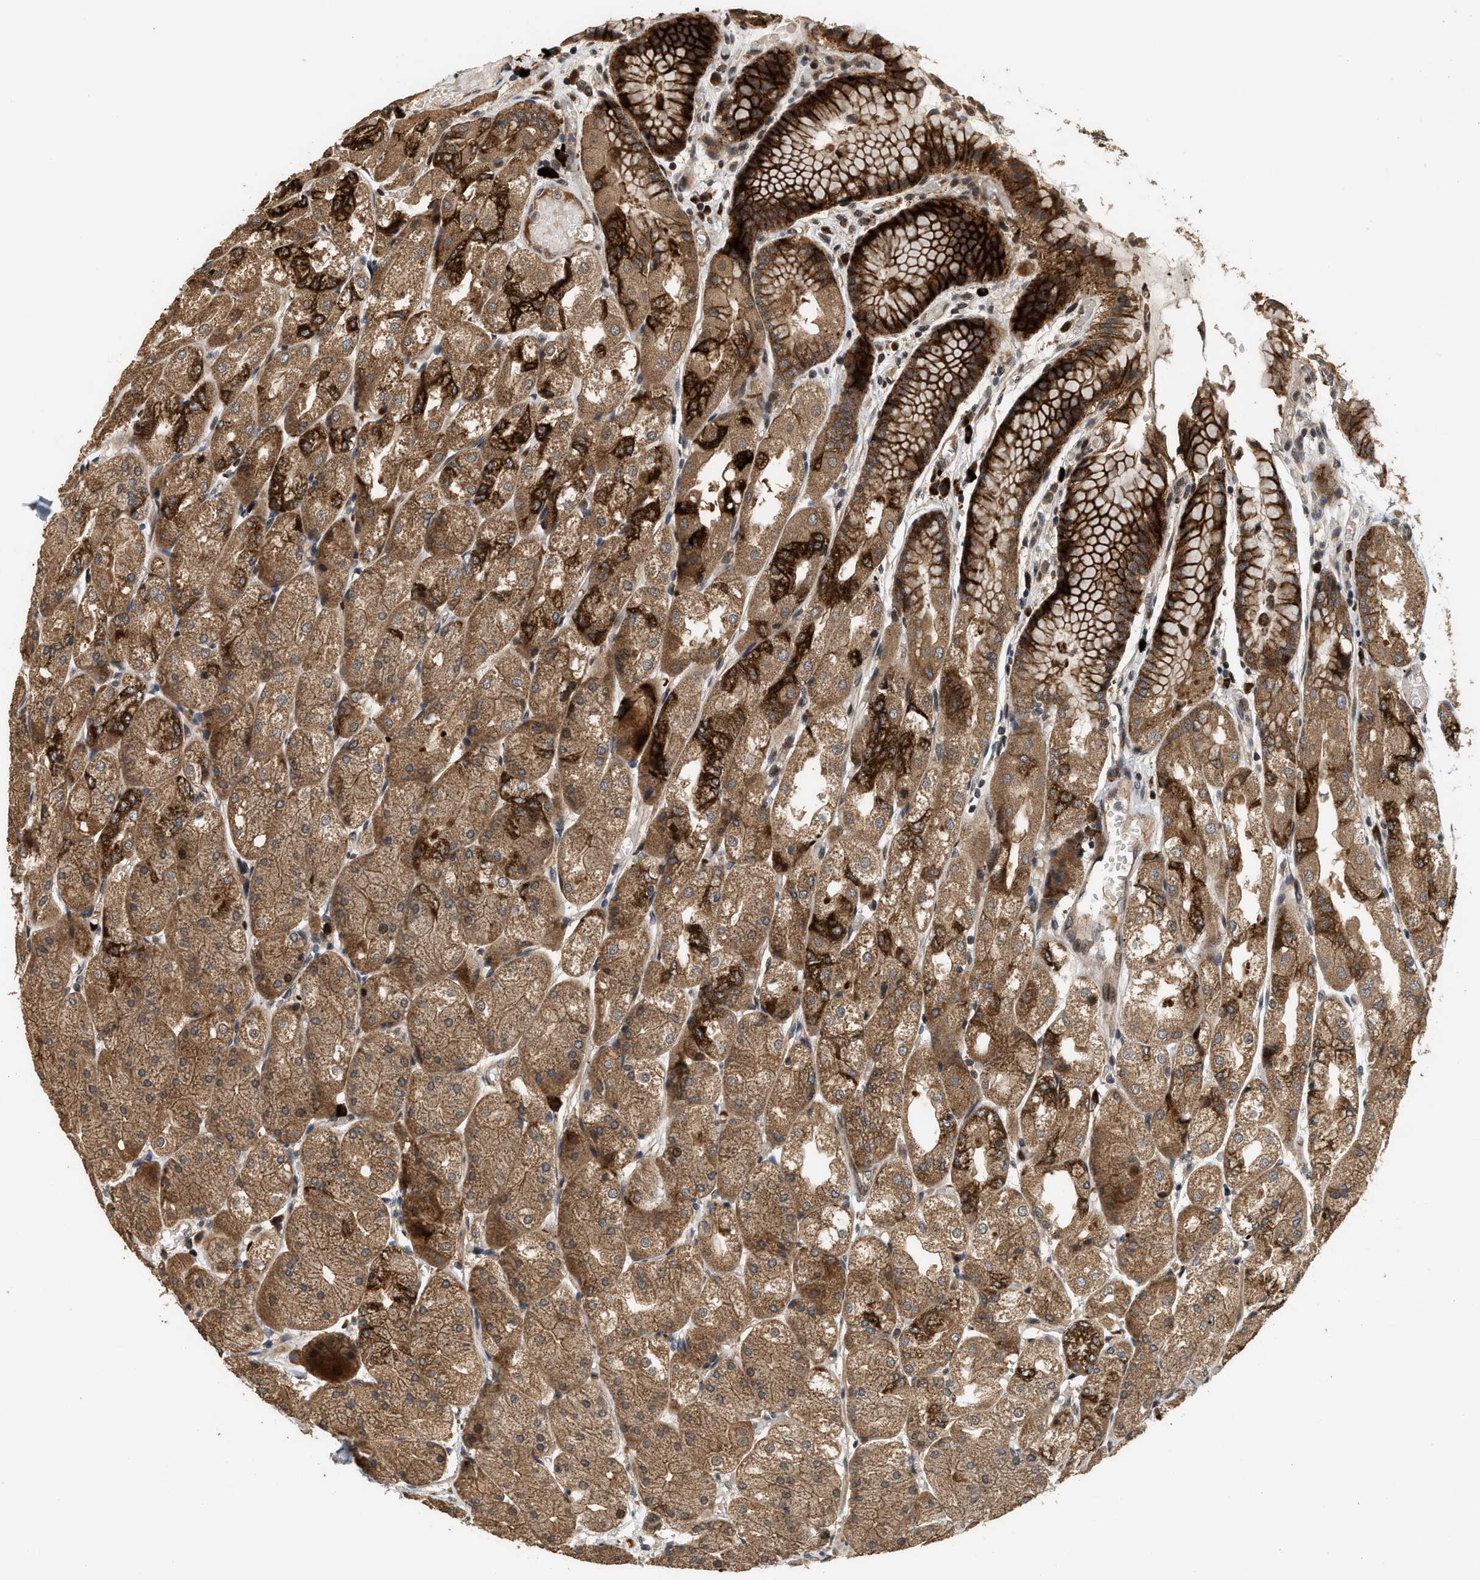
{"staining": {"intensity": "strong", "quantity": ">75%", "location": "cytoplasmic/membranous"}, "tissue": "stomach", "cell_type": "Glandular cells", "image_type": "normal", "snomed": [{"axis": "morphology", "description": "Normal tissue, NOS"}, {"axis": "topography", "description": "Stomach, upper"}], "caption": "A histopathology image showing strong cytoplasmic/membranous staining in approximately >75% of glandular cells in unremarkable stomach, as visualized by brown immunohistochemical staining.", "gene": "ELP2", "patient": {"sex": "male", "age": 72}}